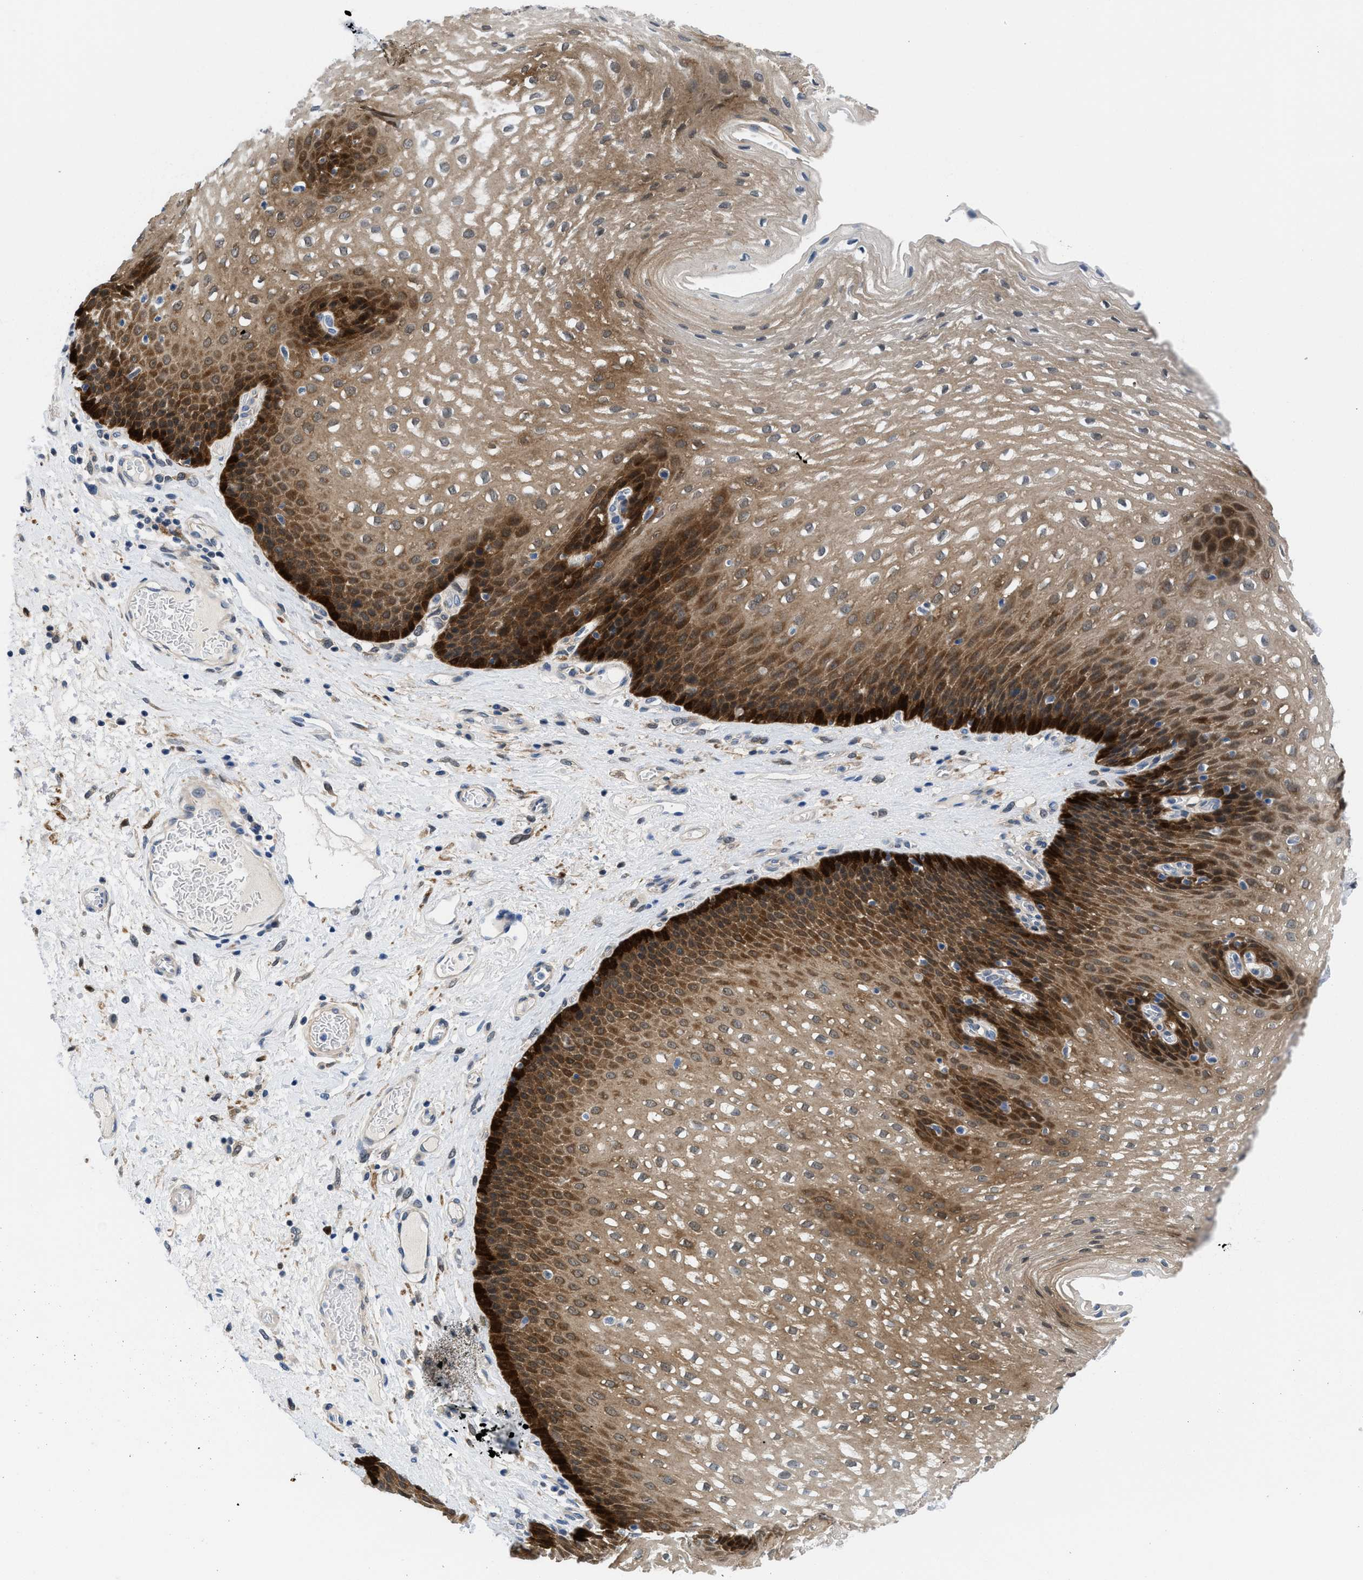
{"staining": {"intensity": "strong", "quantity": "25%-75%", "location": "cytoplasmic/membranous,nuclear"}, "tissue": "esophagus", "cell_type": "Squamous epithelial cells", "image_type": "normal", "snomed": [{"axis": "morphology", "description": "Normal tissue, NOS"}, {"axis": "topography", "description": "Esophagus"}], "caption": "The immunohistochemical stain shows strong cytoplasmic/membranous,nuclear expression in squamous epithelial cells of normal esophagus. The staining was performed using DAB to visualize the protein expression in brown, while the nuclei were stained in blue with hematoxylin (Magnification: 20x).", "gene": "CBR1", "patient": {"sex": "male", "age": 48}}